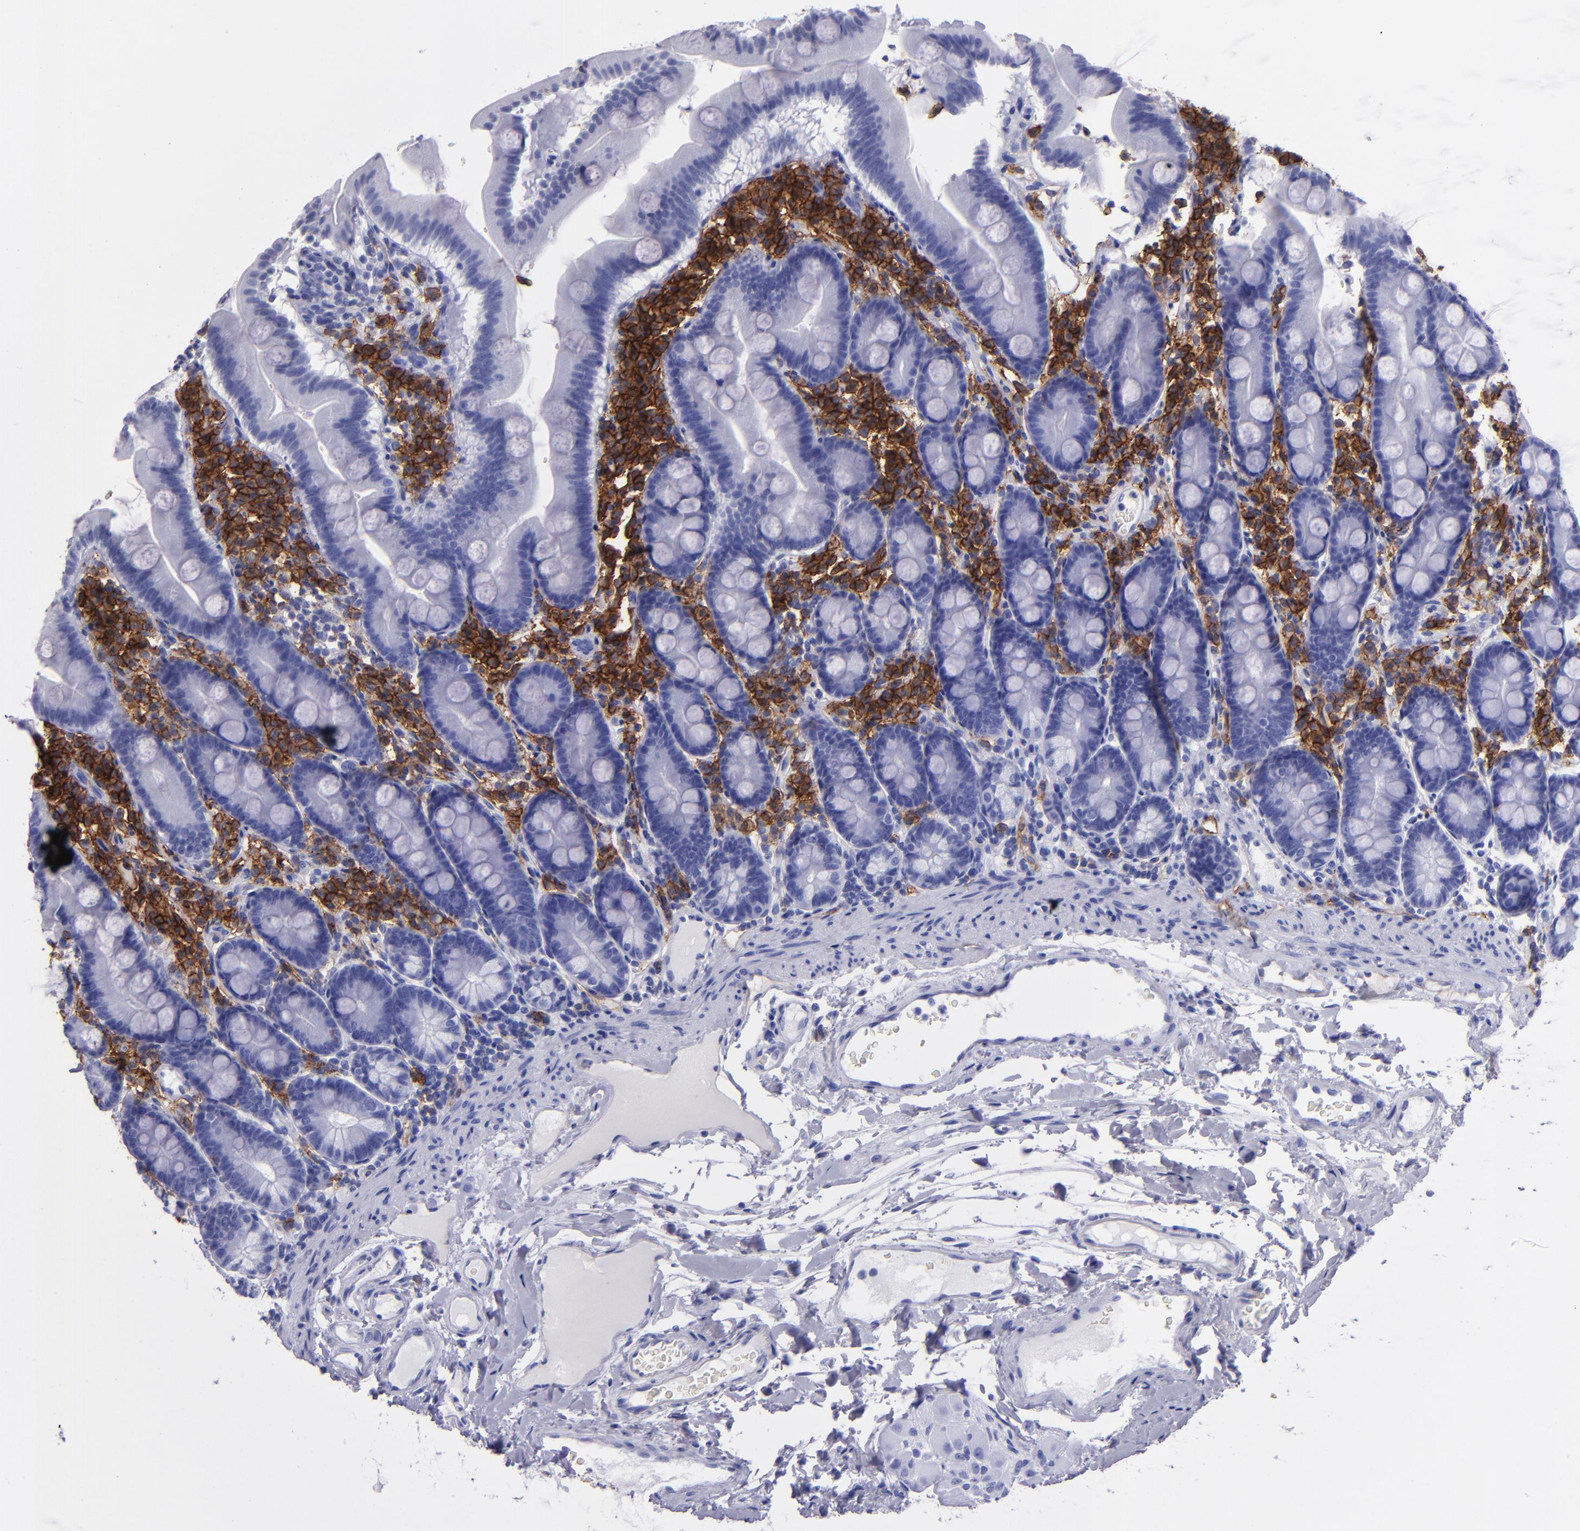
{"staining": {"intensity": "negative", "quantity": "none", "location": "none"}, "tissue": "duodenum", "cell_type": "Glandular cells", "image_type": "normal", "snomed": [{"axis": "morphology", "description": "Normal tissue, NOS"}, {"axis": "topography", "description": "Duodenum"}], "caption": "Immunohistochemistry (IHC) image of benign duodenum: human duodenum stained with DAB reveals no significant protein staining in glandular cells. (DAB immunohistochemistry (IHC) visualized using brightfield microscopy, high magnification).", "gene": "CD38", "patient": {"sex": "male", "age": 50}}